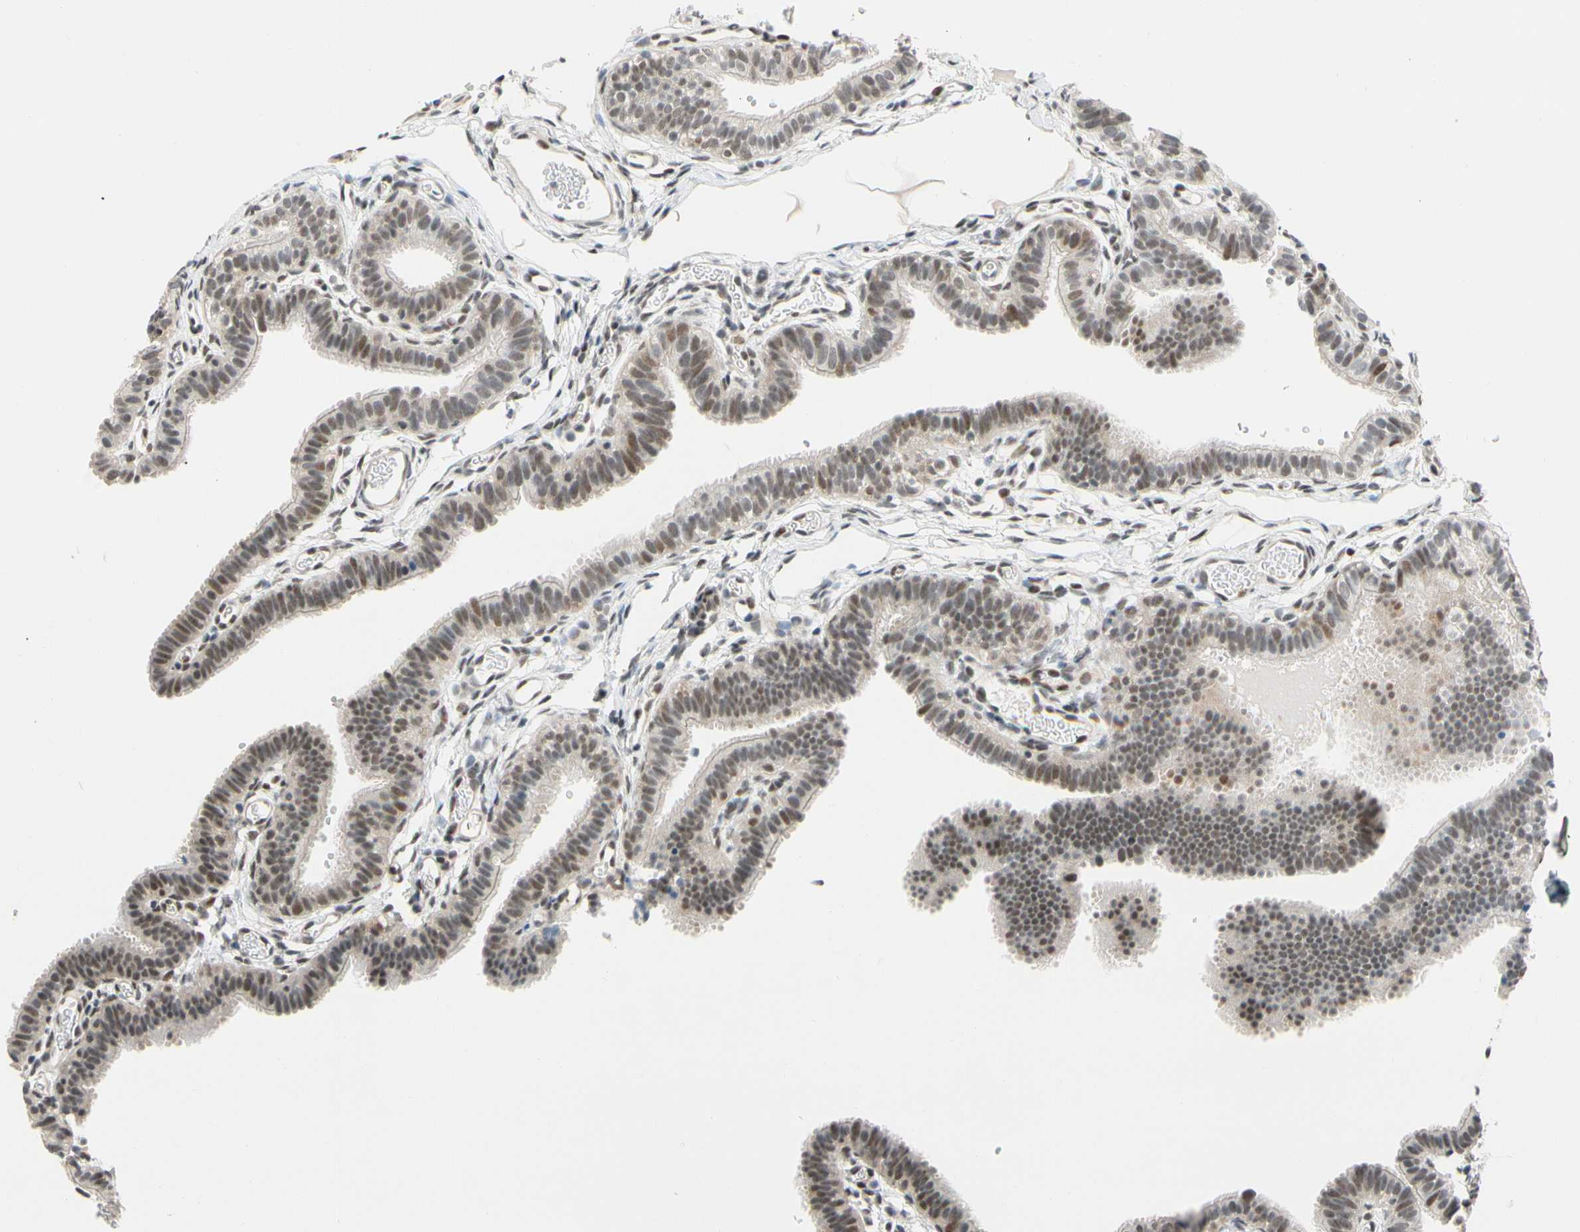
{"staining": {"intensity": "weak", "quantity": "25%-75%", "location": "nuclear"}, "tissue": "fallopian tube", "cell_type": "Glandular cells", "image_type": "normal", "snomed": [{"axis": "morphology", "description": "Normal tissue, NOS"}, {"axis": "topography", "description": "Fallopian tube"}, {"axis": "topography", "description": "Placenta"}], "caption": "Immunohistochemical staining of normal human fallopian tube reveals 25%-75% levels of weak nuclear protein expression in approximately 25%-75% of glandular cells. (IHC, brightfield microscopy, high magnification).", "gene": "TAF4", "patient": {"sex": "female", "age": 34}}